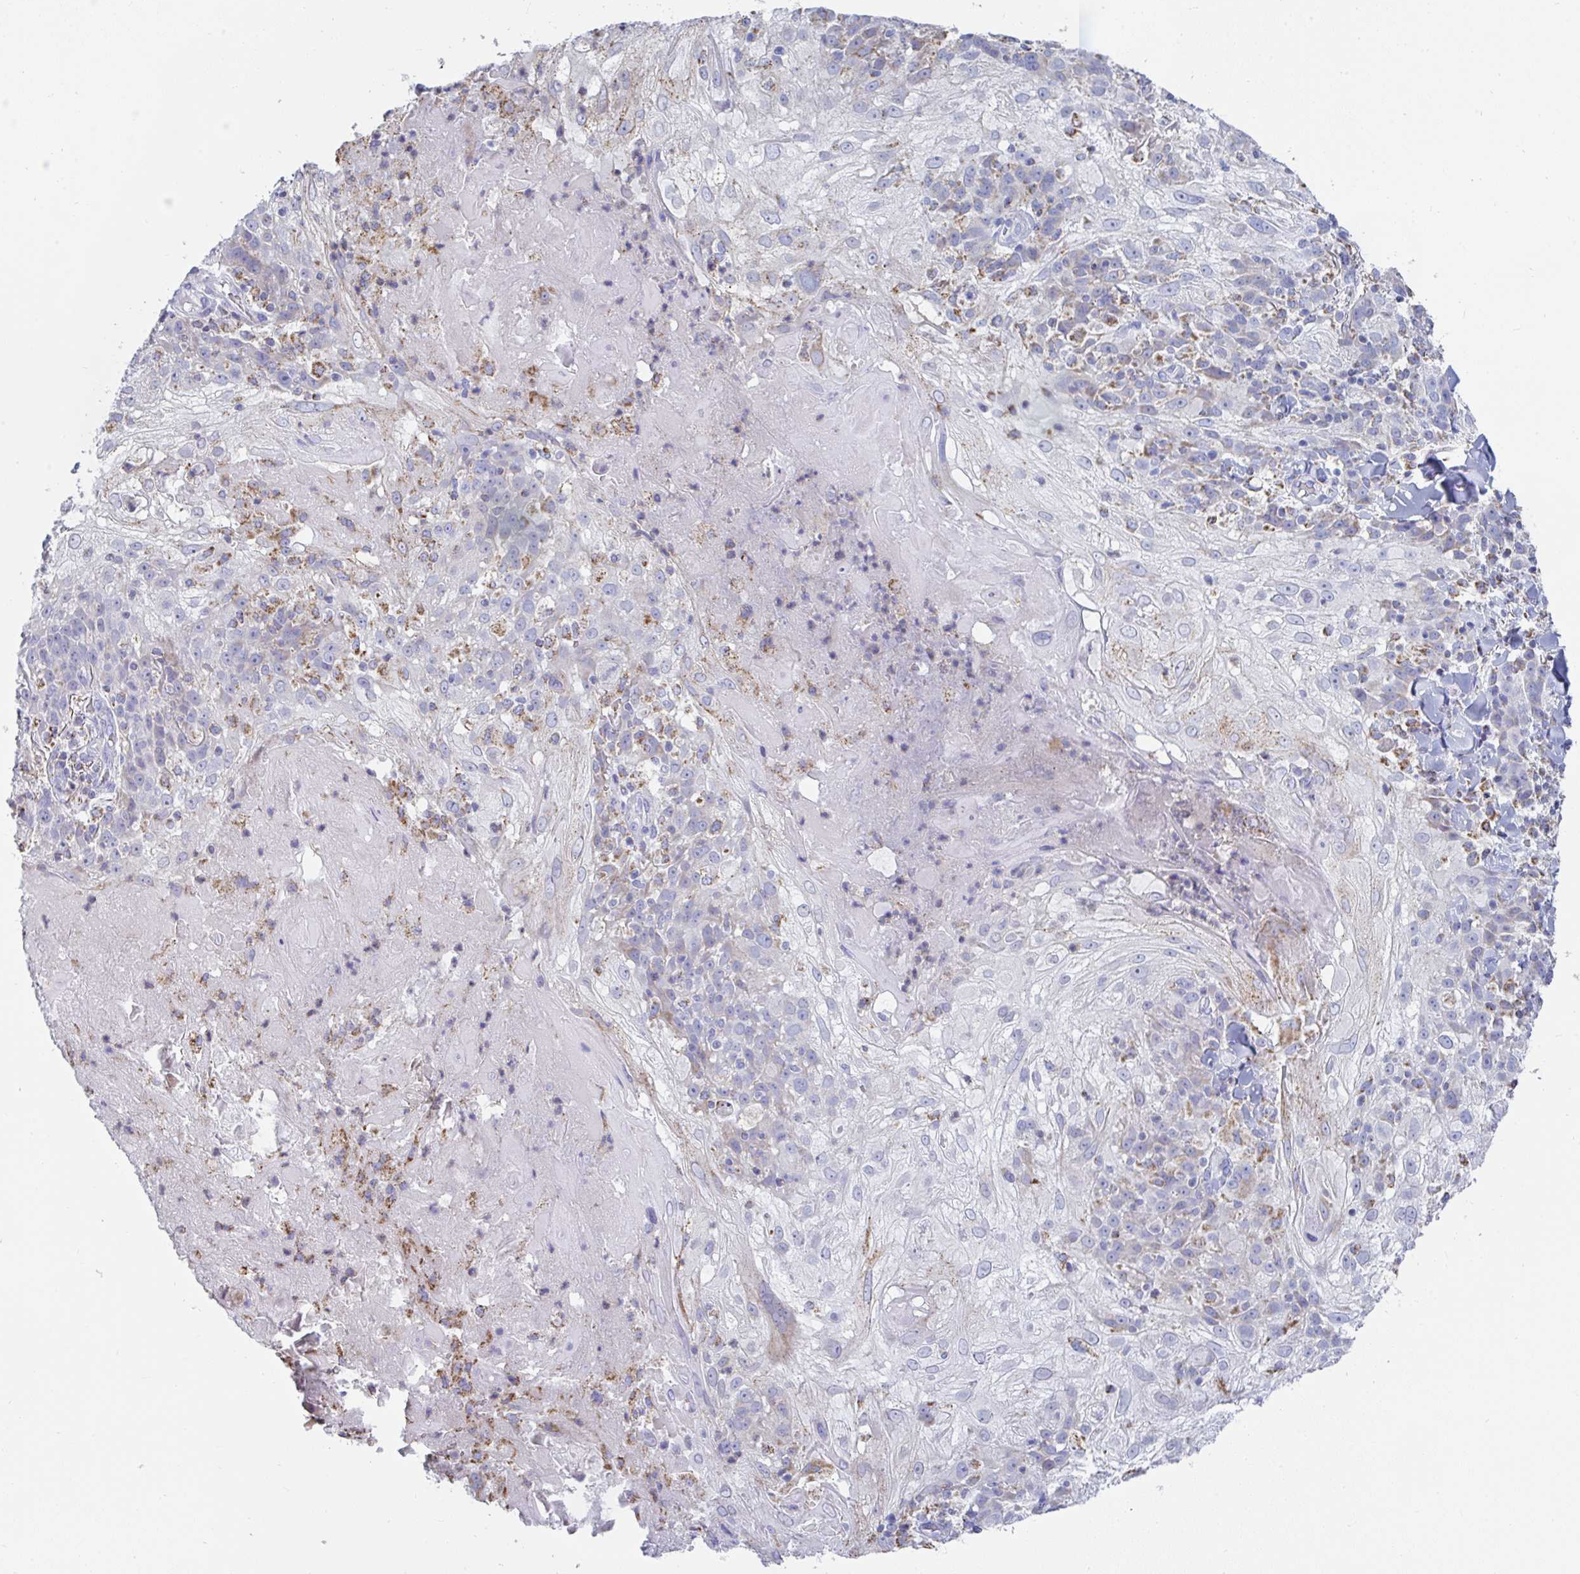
{"staining": {"intensity": "weak", "quantity": "<25%", "location": "cytoplasmic/membranous"}, "tissue": "skin cancer", "cell_type": "Tumor cells", "image_type": "cancer", "snomed": [{"axis": "morphology", "description": "Normal tissue, NOS"}, {"axis": "morphology", "description": "Squamous cell carcinoma, NOS"}, {"axis": "topography", "description": "Skin"}], "caption": "The image reveals no significant expression in tumor cells of skin cancer.", "gene": "MGAM2", "patient": {"sex": "female", "age": 83}}